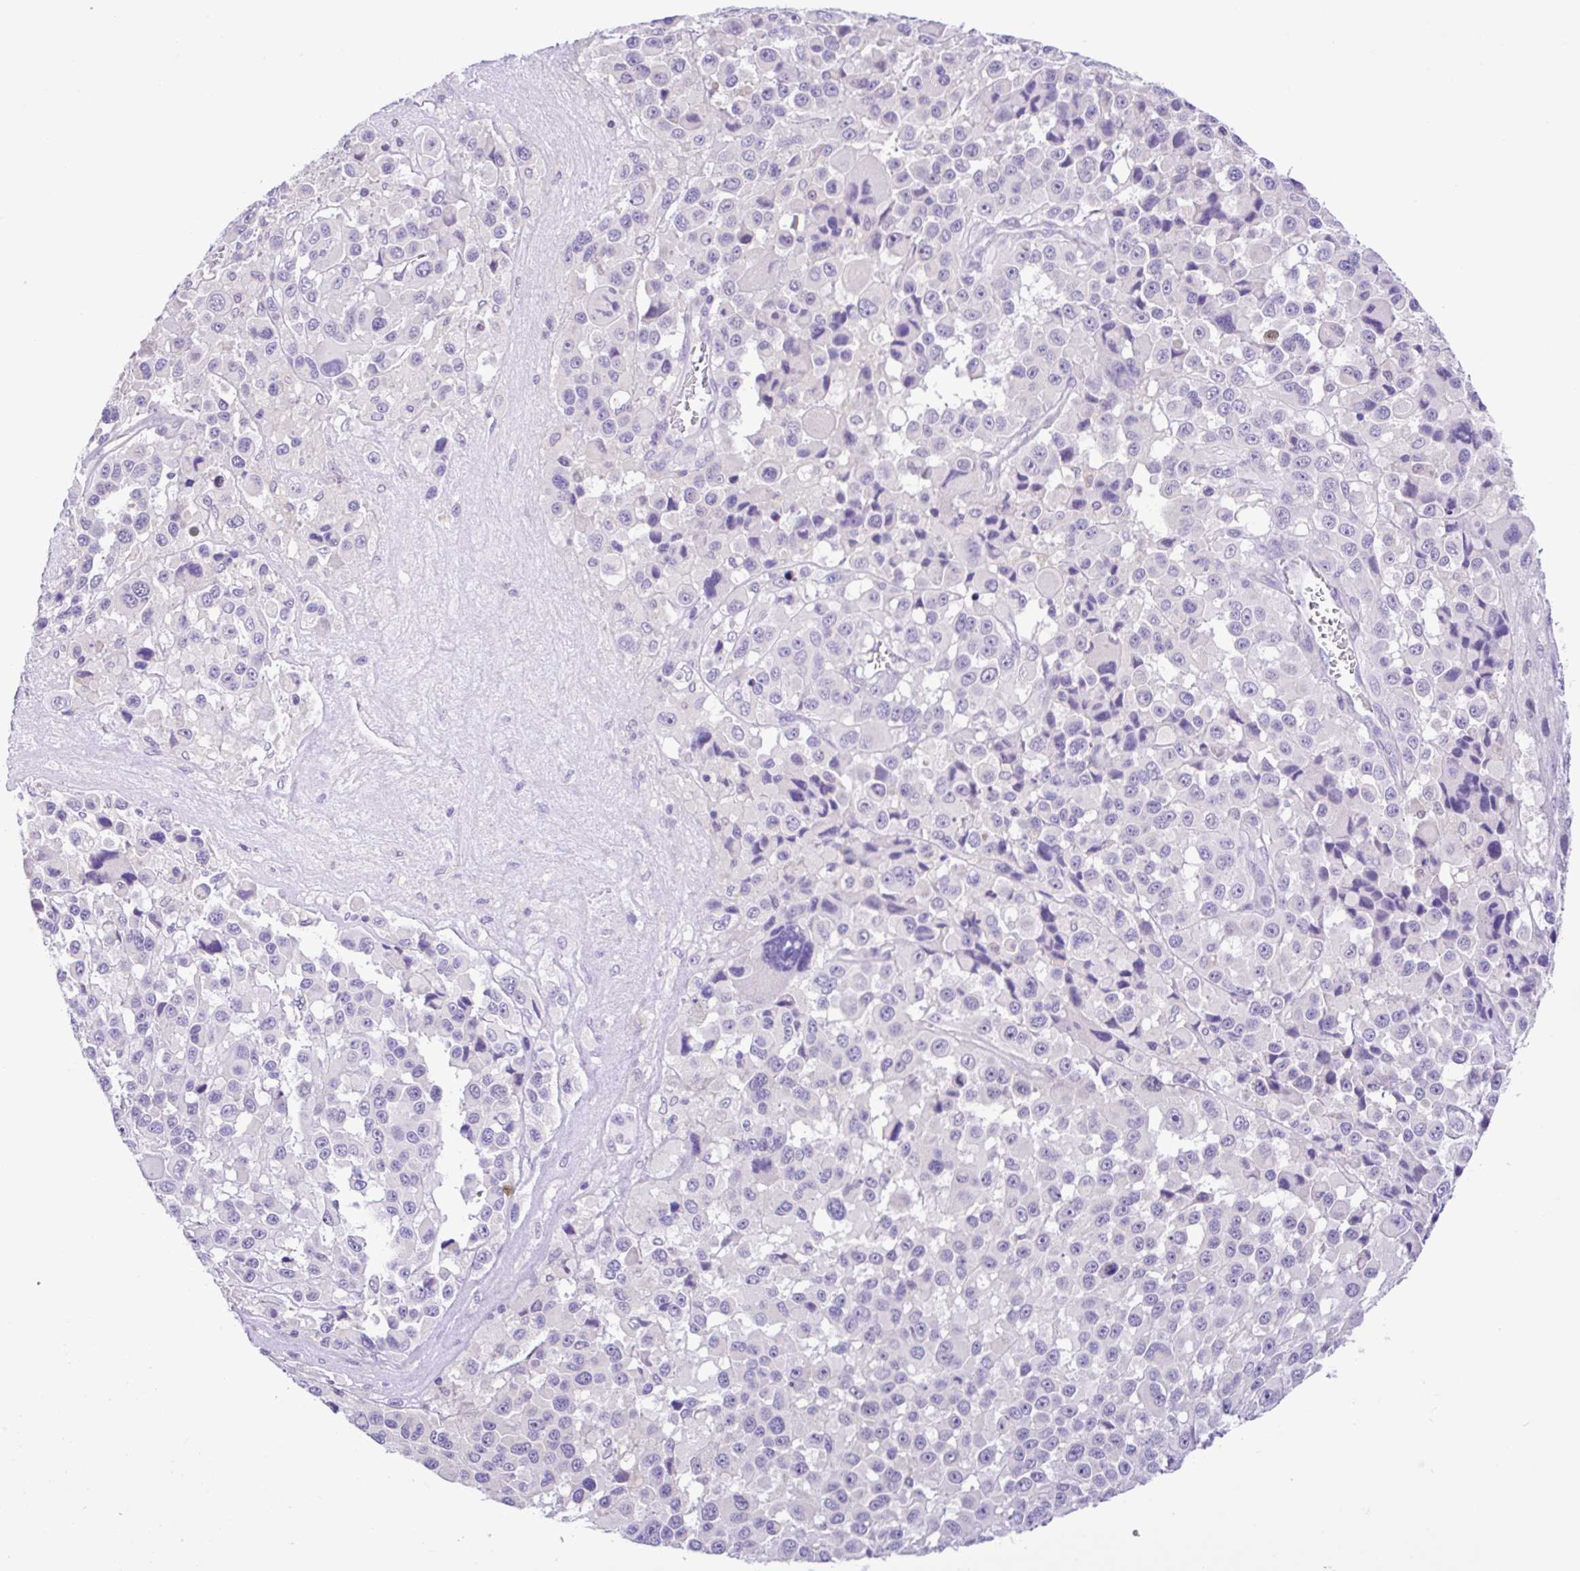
{"staining": {"intensity": "negative", "quantity": "none", "location": "none"}, "tissue": "melanoma", "cell_type": "Tumor cells", "image_type": "cancer", "snomed": [{"axis": "morphology", "description": "Malignant melanoma, Metastatic site"}, {"axis": "topography", "description": "Lymph node"}], "caption": "Melanoma stained for a protein using immunohistochemistry (IHC) reveals no staining tumor cells.", "gene": "ANO4", "patient": {"sex": "female", "age": 65}}